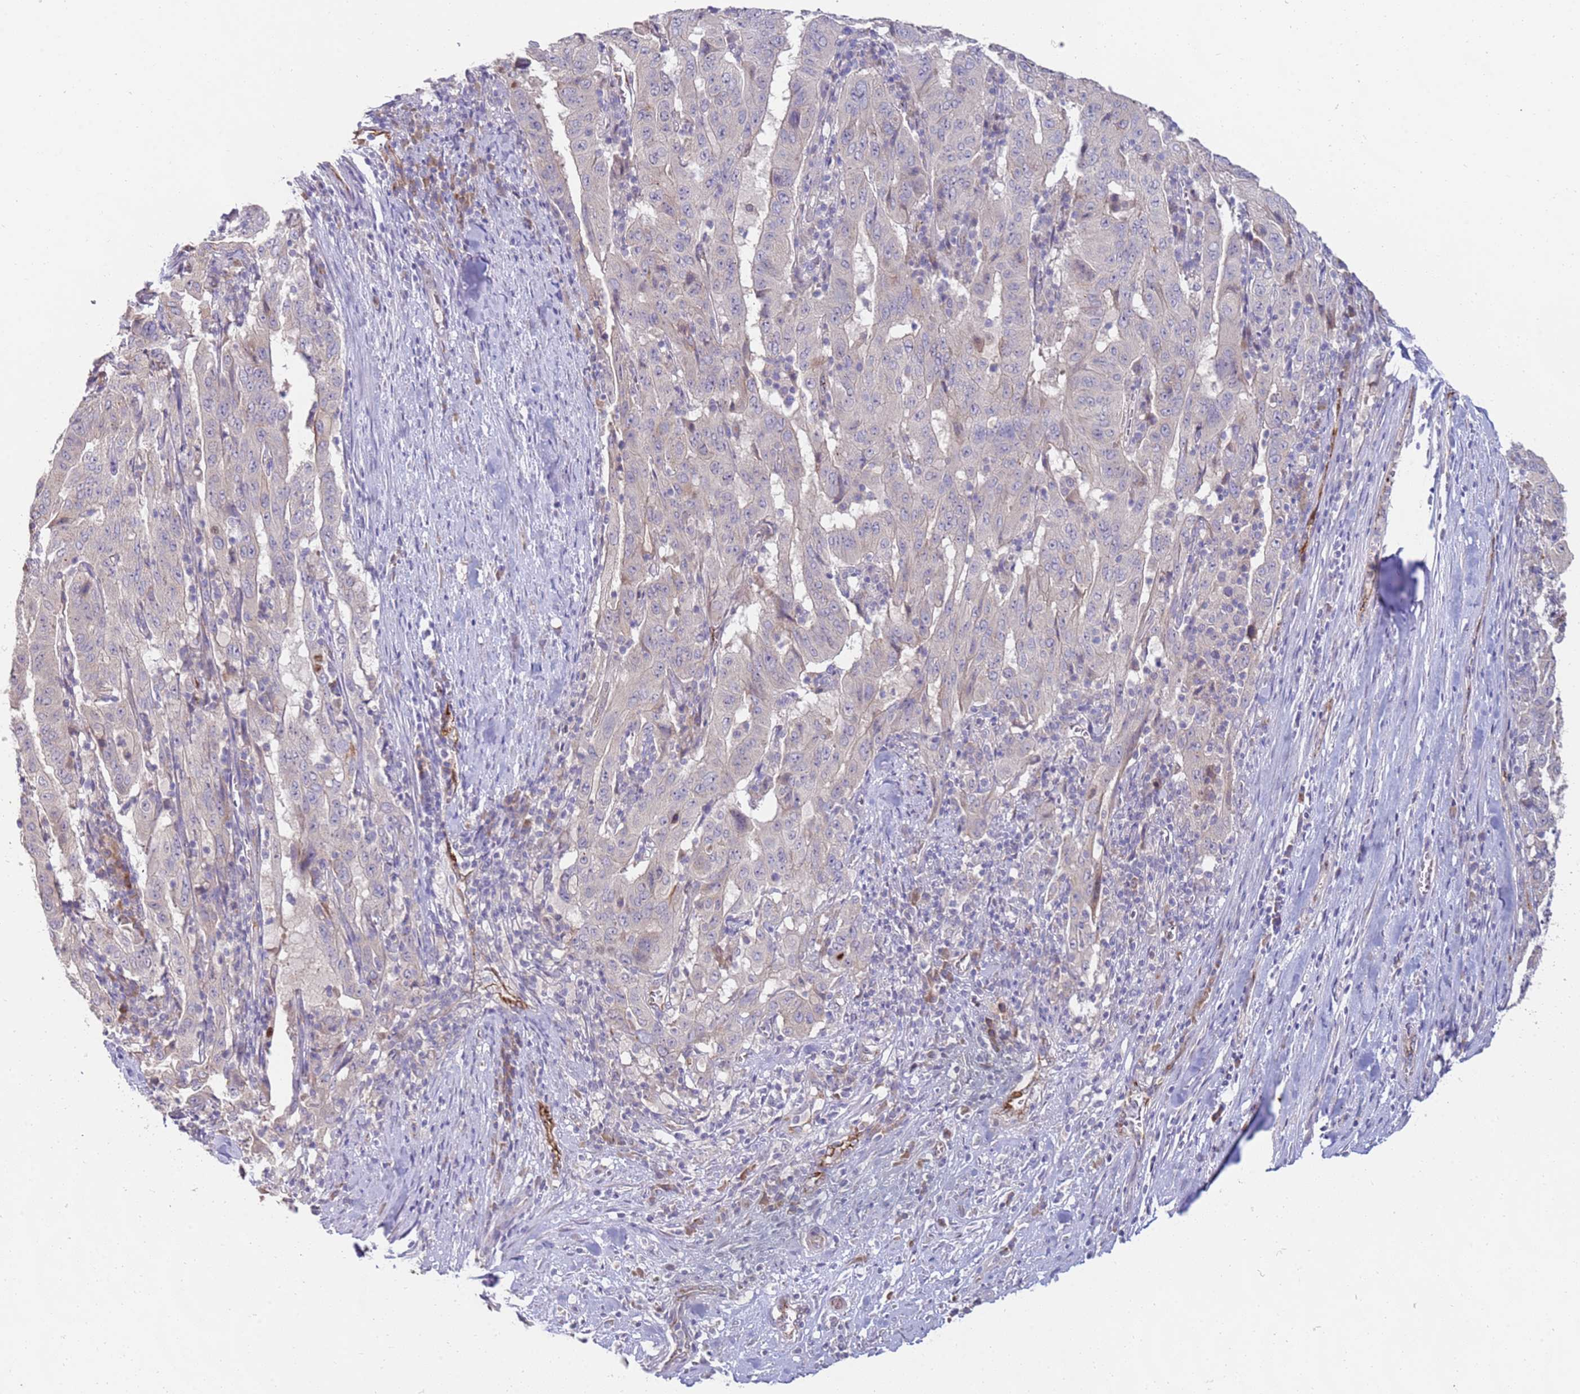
{"staining": {"intensity": "negative", "quantity": "none", "location": "none"}, "tissue": "pancreatic cancer", "cell_type": "Tumor cells", "image_type": "cancer", "snomed": [{"axis": "morphology", "description": "Adenocarcinoma, NOS"}, {"axis": "topography", "description": "Pancreas"}], "caption": "Immunohistochemistry of human pancreatic cancer (adenocarcinoma) reveals no staining in tumor cells.", "gene": "NMUR2", "patient": {"sex": "male", "age": 63}}